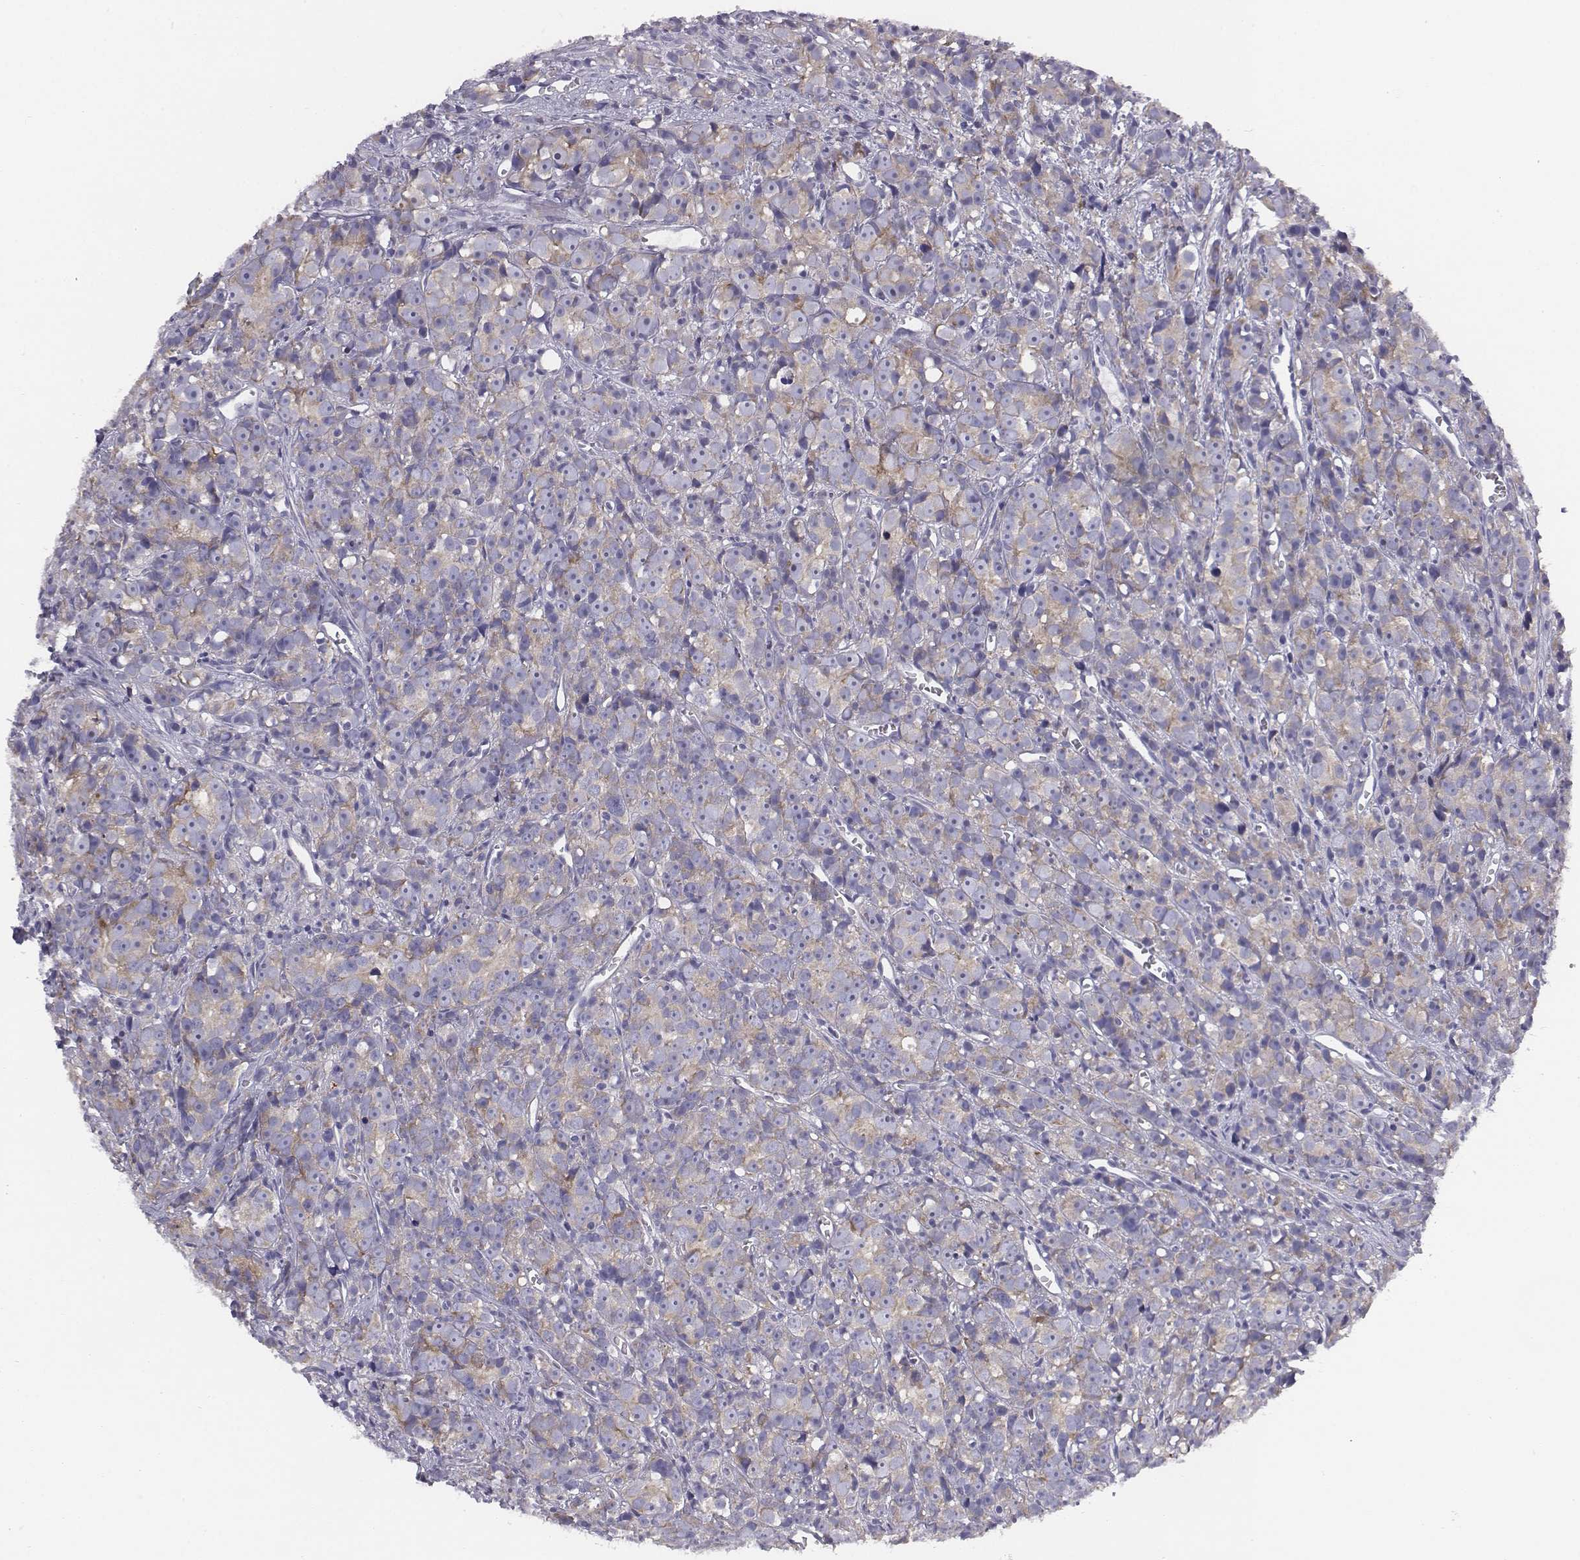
{"staining": {"intensity": "weak", "quantity": "<25%", "location": "cytoplasmic/membranous"}, "tissue": "prostate cancer", "cell_type": "Tumor cells", "image_type": "cancer", "snomed": [{"axis": "morphology", "description": "Adenocarcinoma, High grade"}, {"axis": "topography", "description": "Prostate"}], "caption": "Tumor cells are negative for protein expression in human prostate high-grade adenocarcinoma.", "gene": "CHST14", "patient": {"sex": "male", "age": 77}}